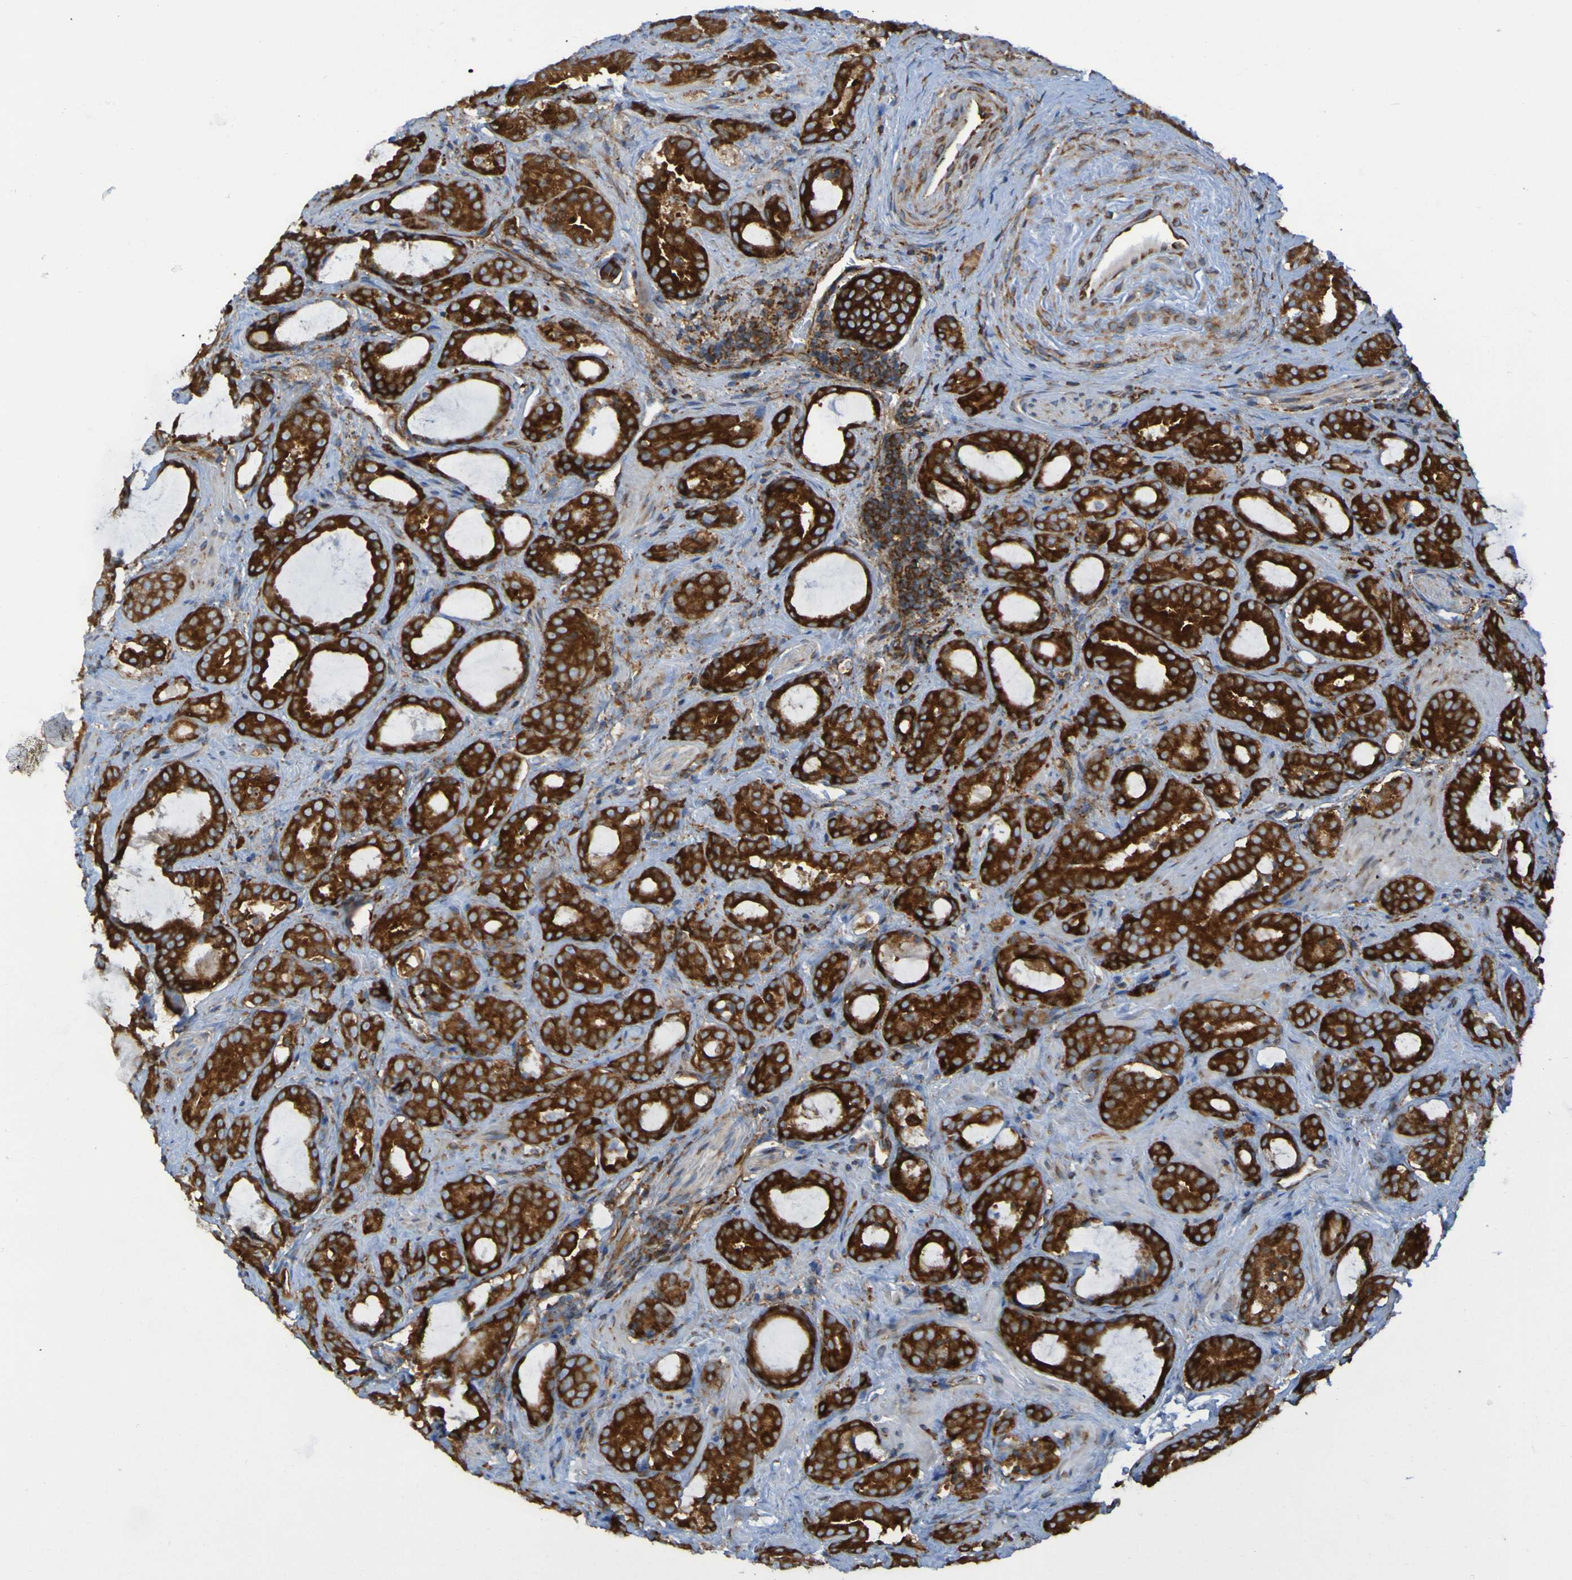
{"staining": {"intensity": "strong", "quantity": ">75%", "location": "cytoplasmic/membranous"}, "tissue": "prostate cancer", "cell_type": "Tumor cells", "image_type": "cancer", "snomed": [{"axis": "morphology", "description": "Adenocarcinoma, Low grade"}, {"axis": "topography", "description": "Prostate"}], "caption": "Prostate low-grade adenocarcinoma stained with DAB IHC reveals high levels of strong cytoplasmic/membranous expression in about >75% of tumor cells.", "gene": "RPL10", "patient": {"sex": "male", "age": 60}}